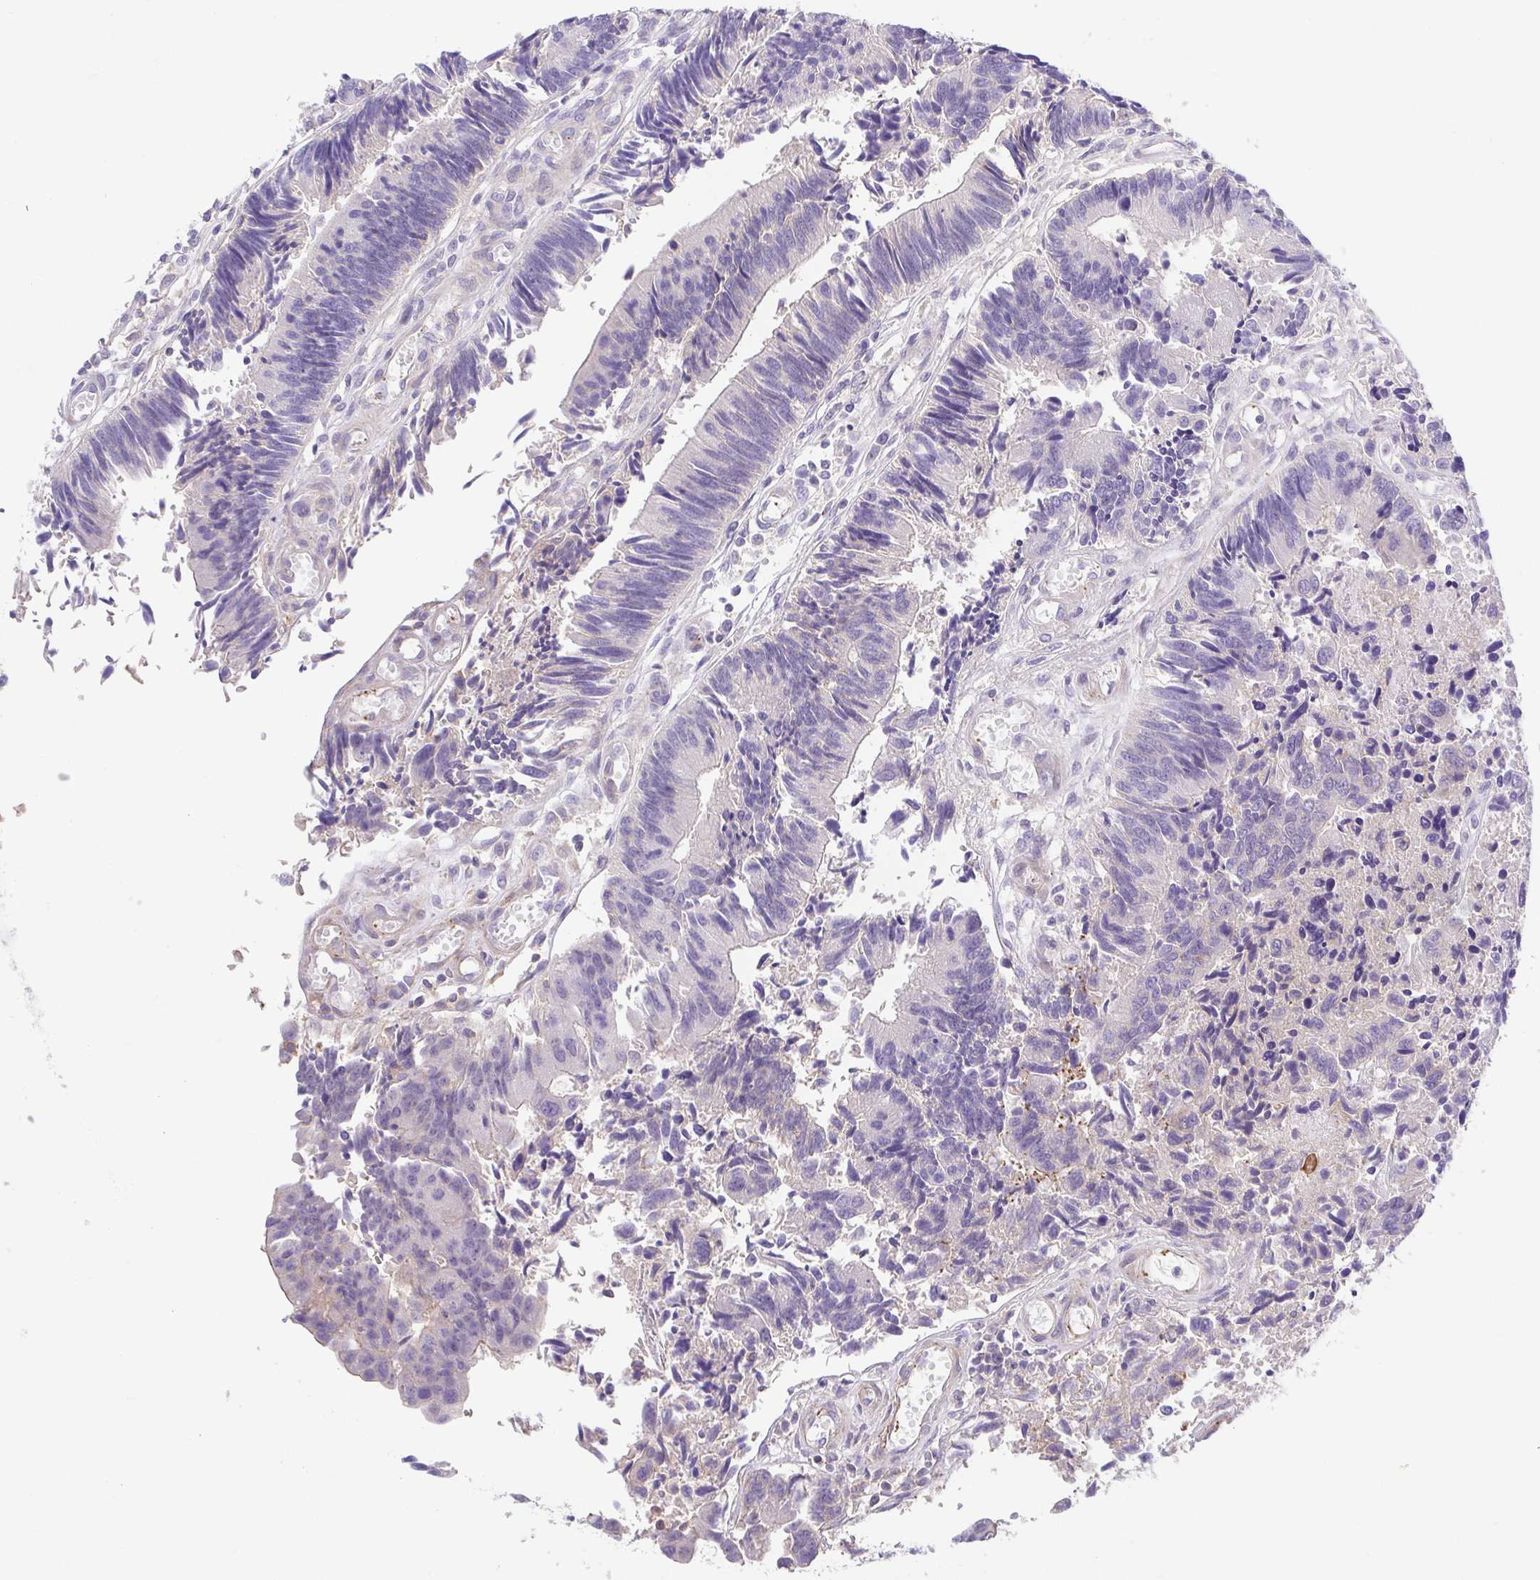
{"staining": {"intensity": "negative", "quantity": "none", "location": "none"}, "tissue": "colorectal cancer", "cell_type": "Tumor cells", "image_type": "cancer", "snomed": [{"axis": "morphology", "description": "Adenocarcinoma, NOS"}, {"axis": "topography", "description": "Colon"}], "caption": "This is a image of IHC staining of colorectal cancer (adenocarcinoma), which shows no positivity in tumor cells.", "gene": "PRR14L", "patient": {"sex": "female", "age": 67}}